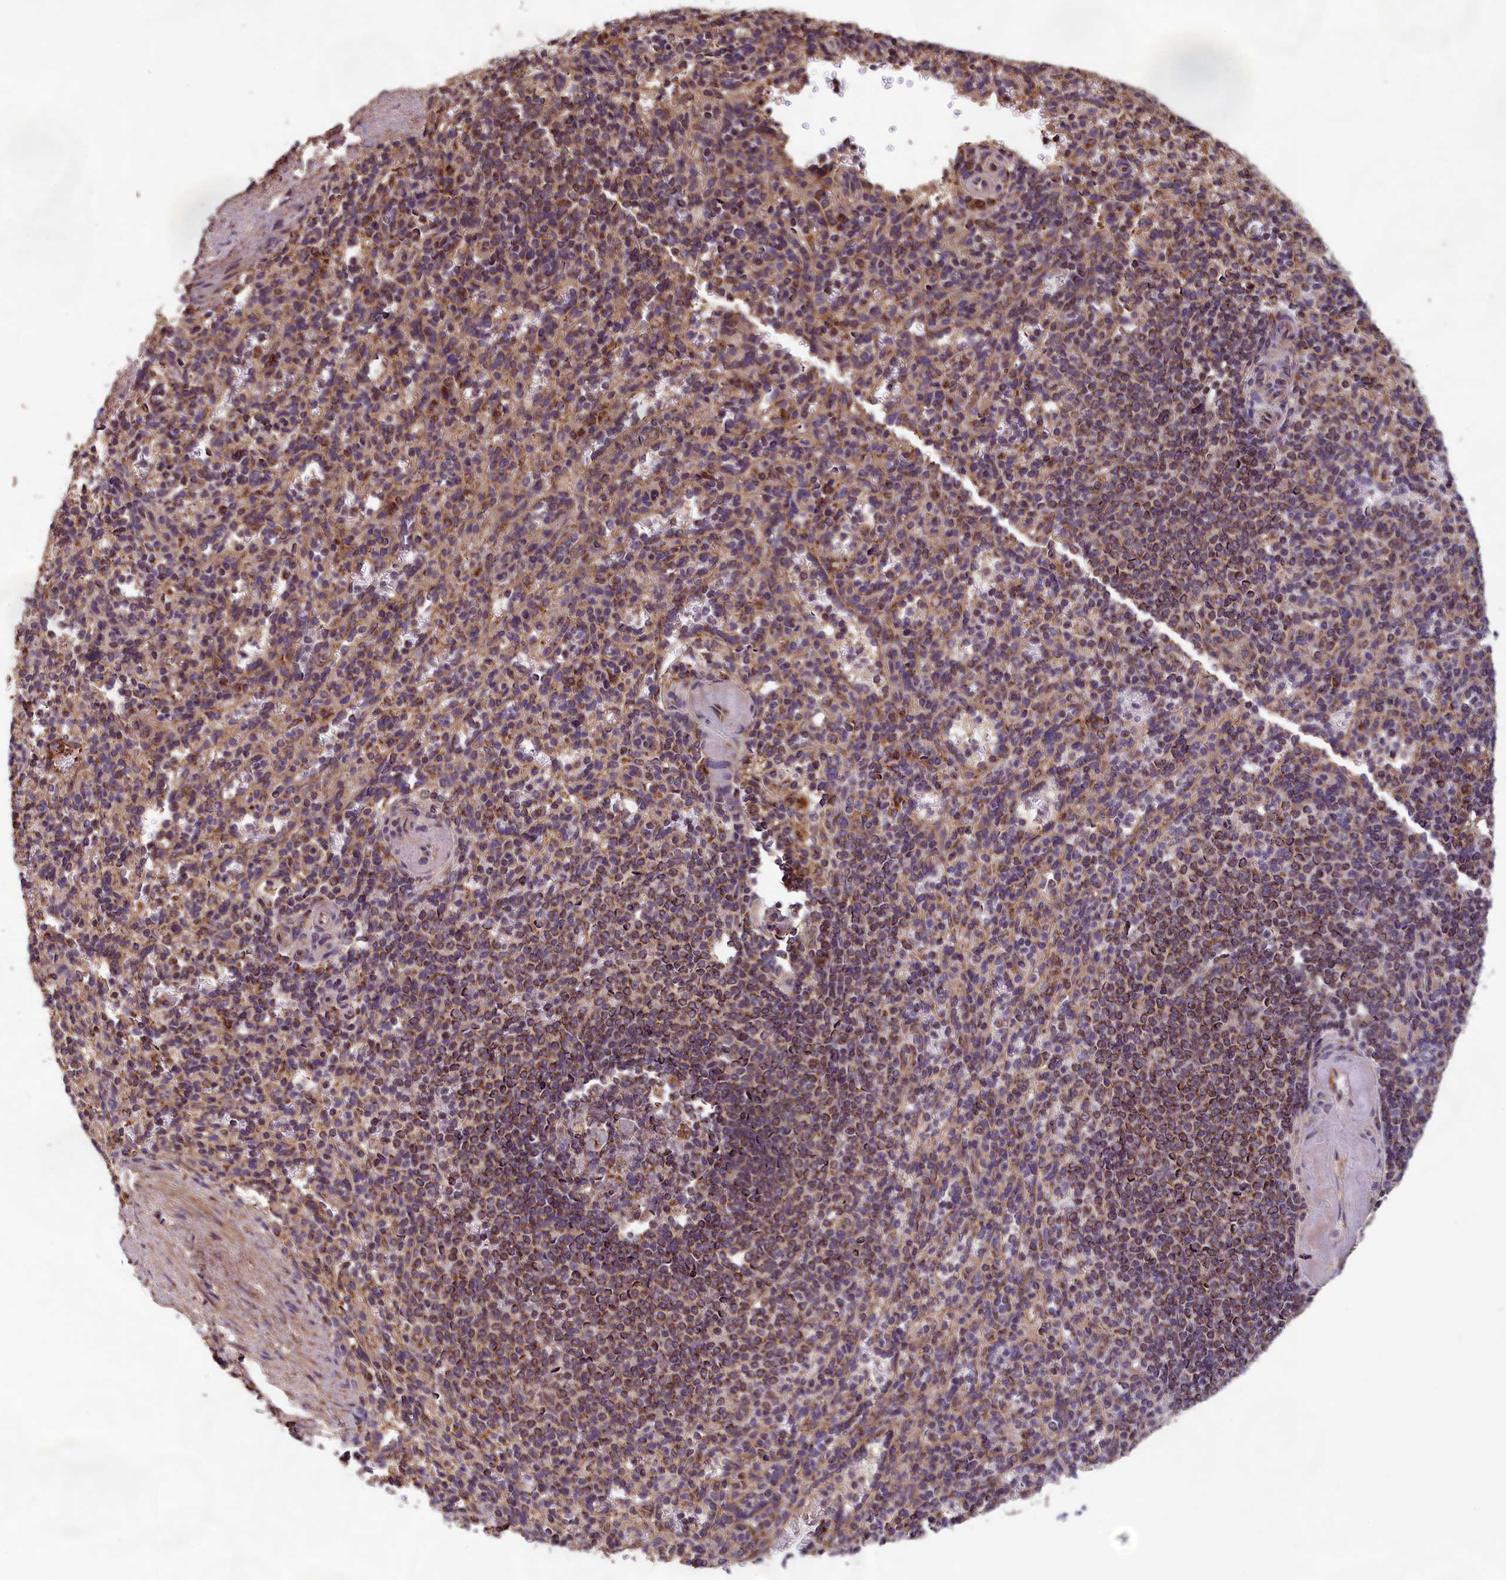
{"staining": {"intensity": "moderate", "quantity": "25%-75%", "location": "cytoplasmic/membranous"}, "tissue": "spleen", "cell_type": "Cells in red pulp", "image_type": "normal", "snomed": [{"axis": "morphology", "description": "Normal tissue, NOS"}, {"axis": "topography", "description": "Spleen"}], "caption": "Unremarkable spleen shows moderate cytoplasmic/membranous staining in about 25%-75% of cells in red pulp.", "gene": "CCDC15", "patient": {"sex": "female", "age": 74}}